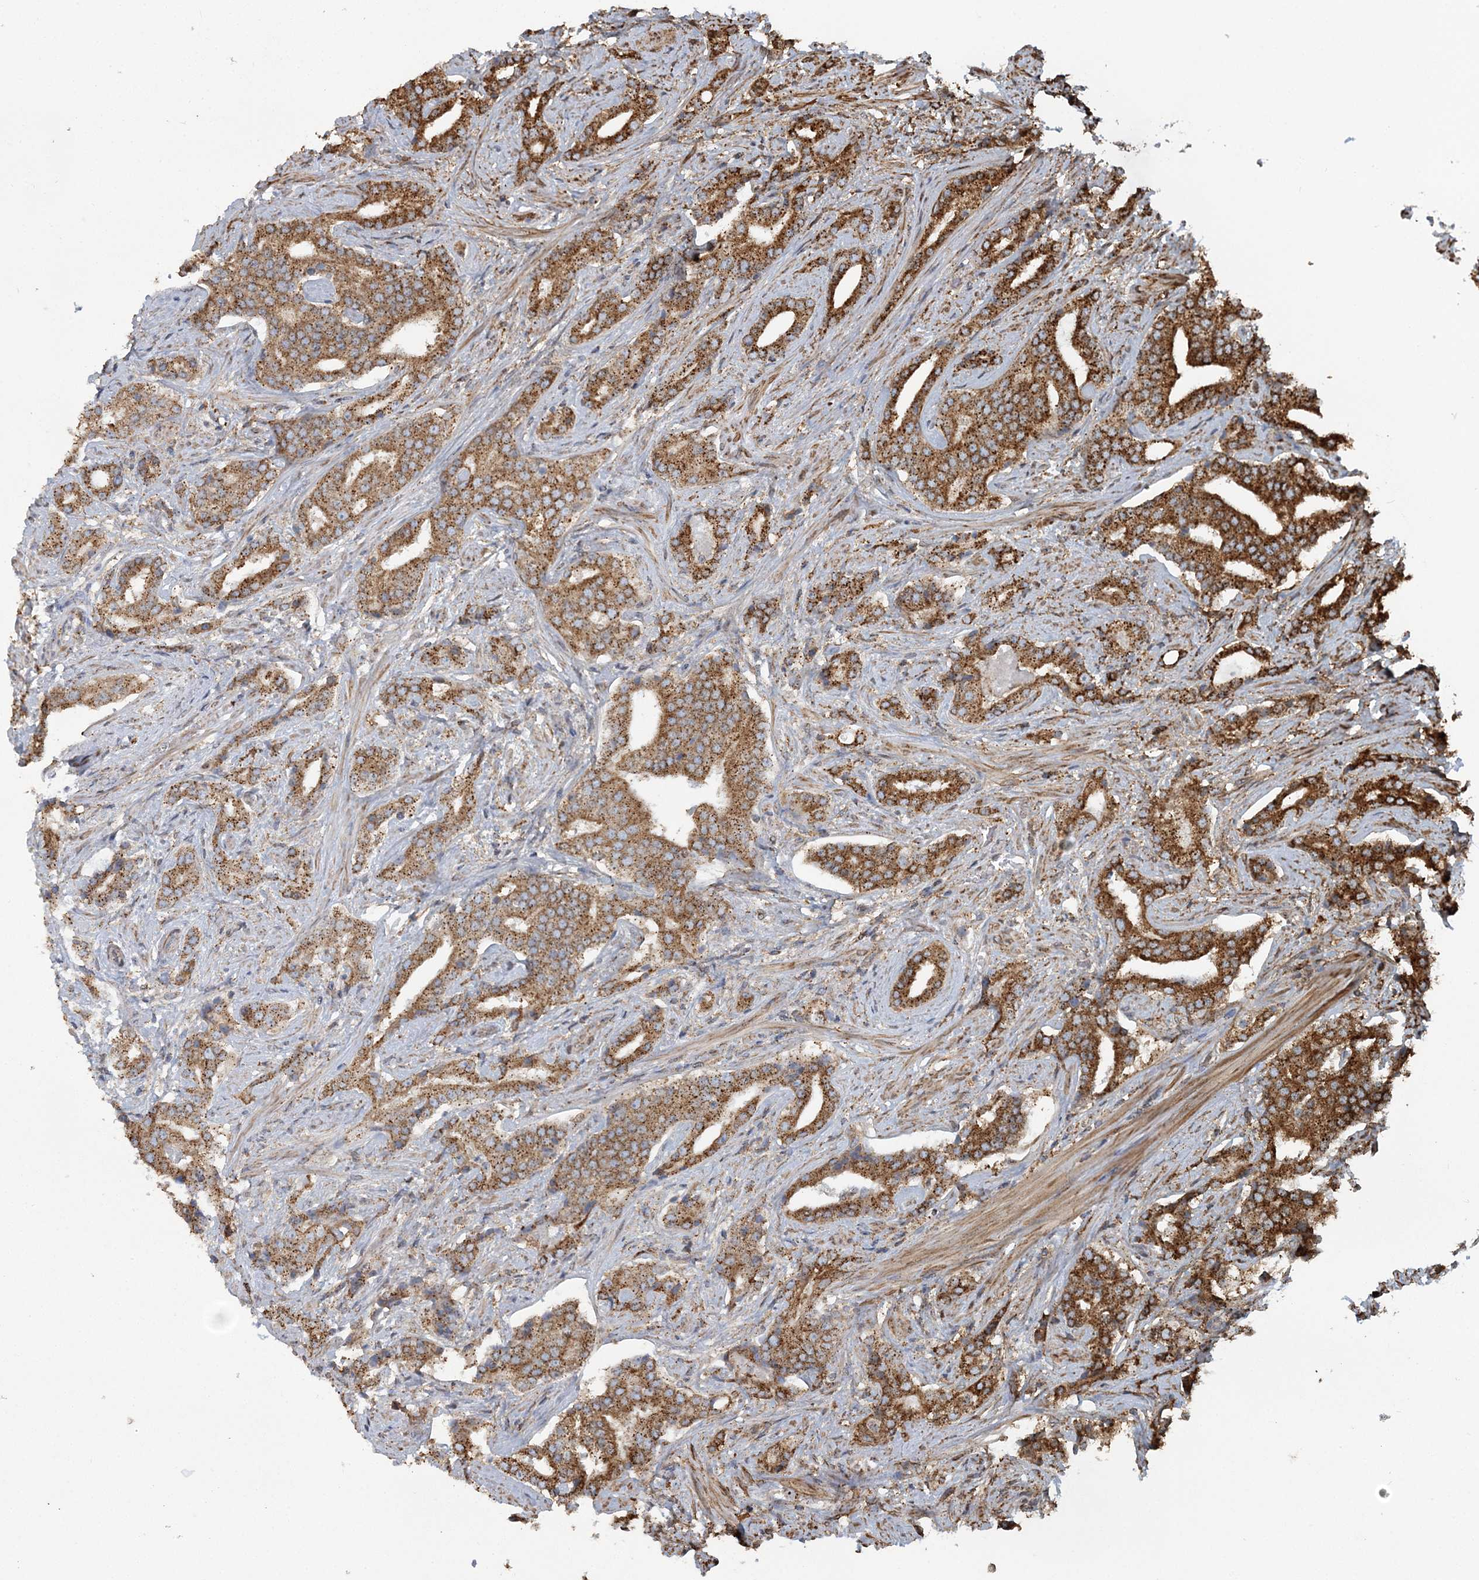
{"staining": {"intensity": "strong", "quantity": ">75%", "location": "cytoplasmic/membranous"}, "tissue": "prostate cancer", "cell_type": "Tumor cells", "image_type": "cancer", "snomed": [{"axis": "morphology", "description": "Adenocarcinoma, Low grade"}, {"axis": "topography", "description": "Prostate"}], "caption": "Prostate cancer (adenocarcinoma (low-grade)) stained with DAB (3,3'-diaminobenzidine) IHC exhibits high levels of strong cytoplasmic/membranous expression in approximately >75% of tumor cells.", "gene": "TRAF3IP2", "patient": {"sex": "male", "age": 67}}